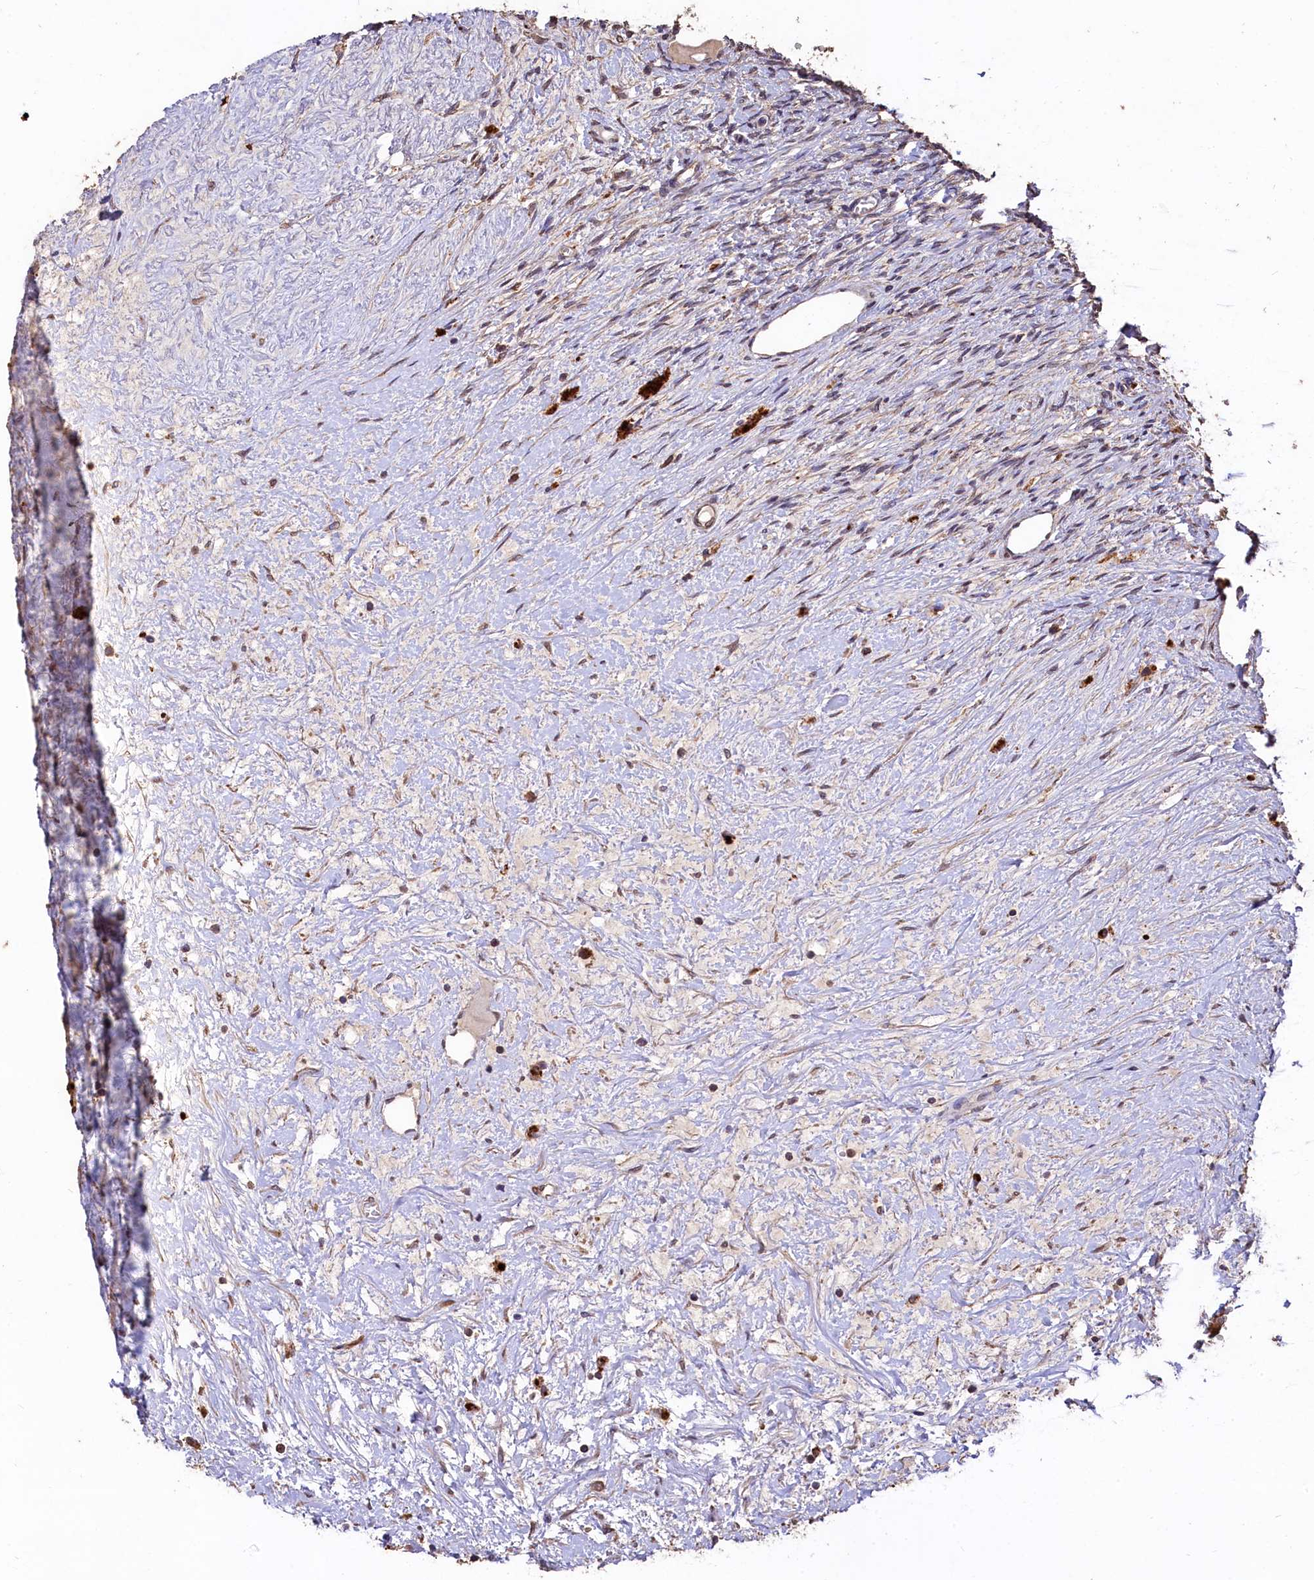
{"staining": {"intensity": "moderate", "quantity": "25%-75%", "location": "cytoplasmic/membranous"}, "tissue": "ovary", "cell_type": "Ovarian stroma cells", "image_type": "normal", "snomed": [{"axis": "morphology", "description": "Normal tissue, NOS"}, {"axis": "topography", "description": "Ovary"}], "caption": "DAB (3,3'-diaminobenzidine) immunohistochemical staining of normal human ovary shows moderate cytoplasmic/membranous protein expression in approximately 25%-75% of ovarian stroma cells. The protein of interest is stained brown, and the nuclei are stained in blue (DAB (3,3'-diaminobenzidine) IHC with brightfield microscopy, high magnification).", "gene": "LSM4", "patient": {"sex": "female", "age": 44}}